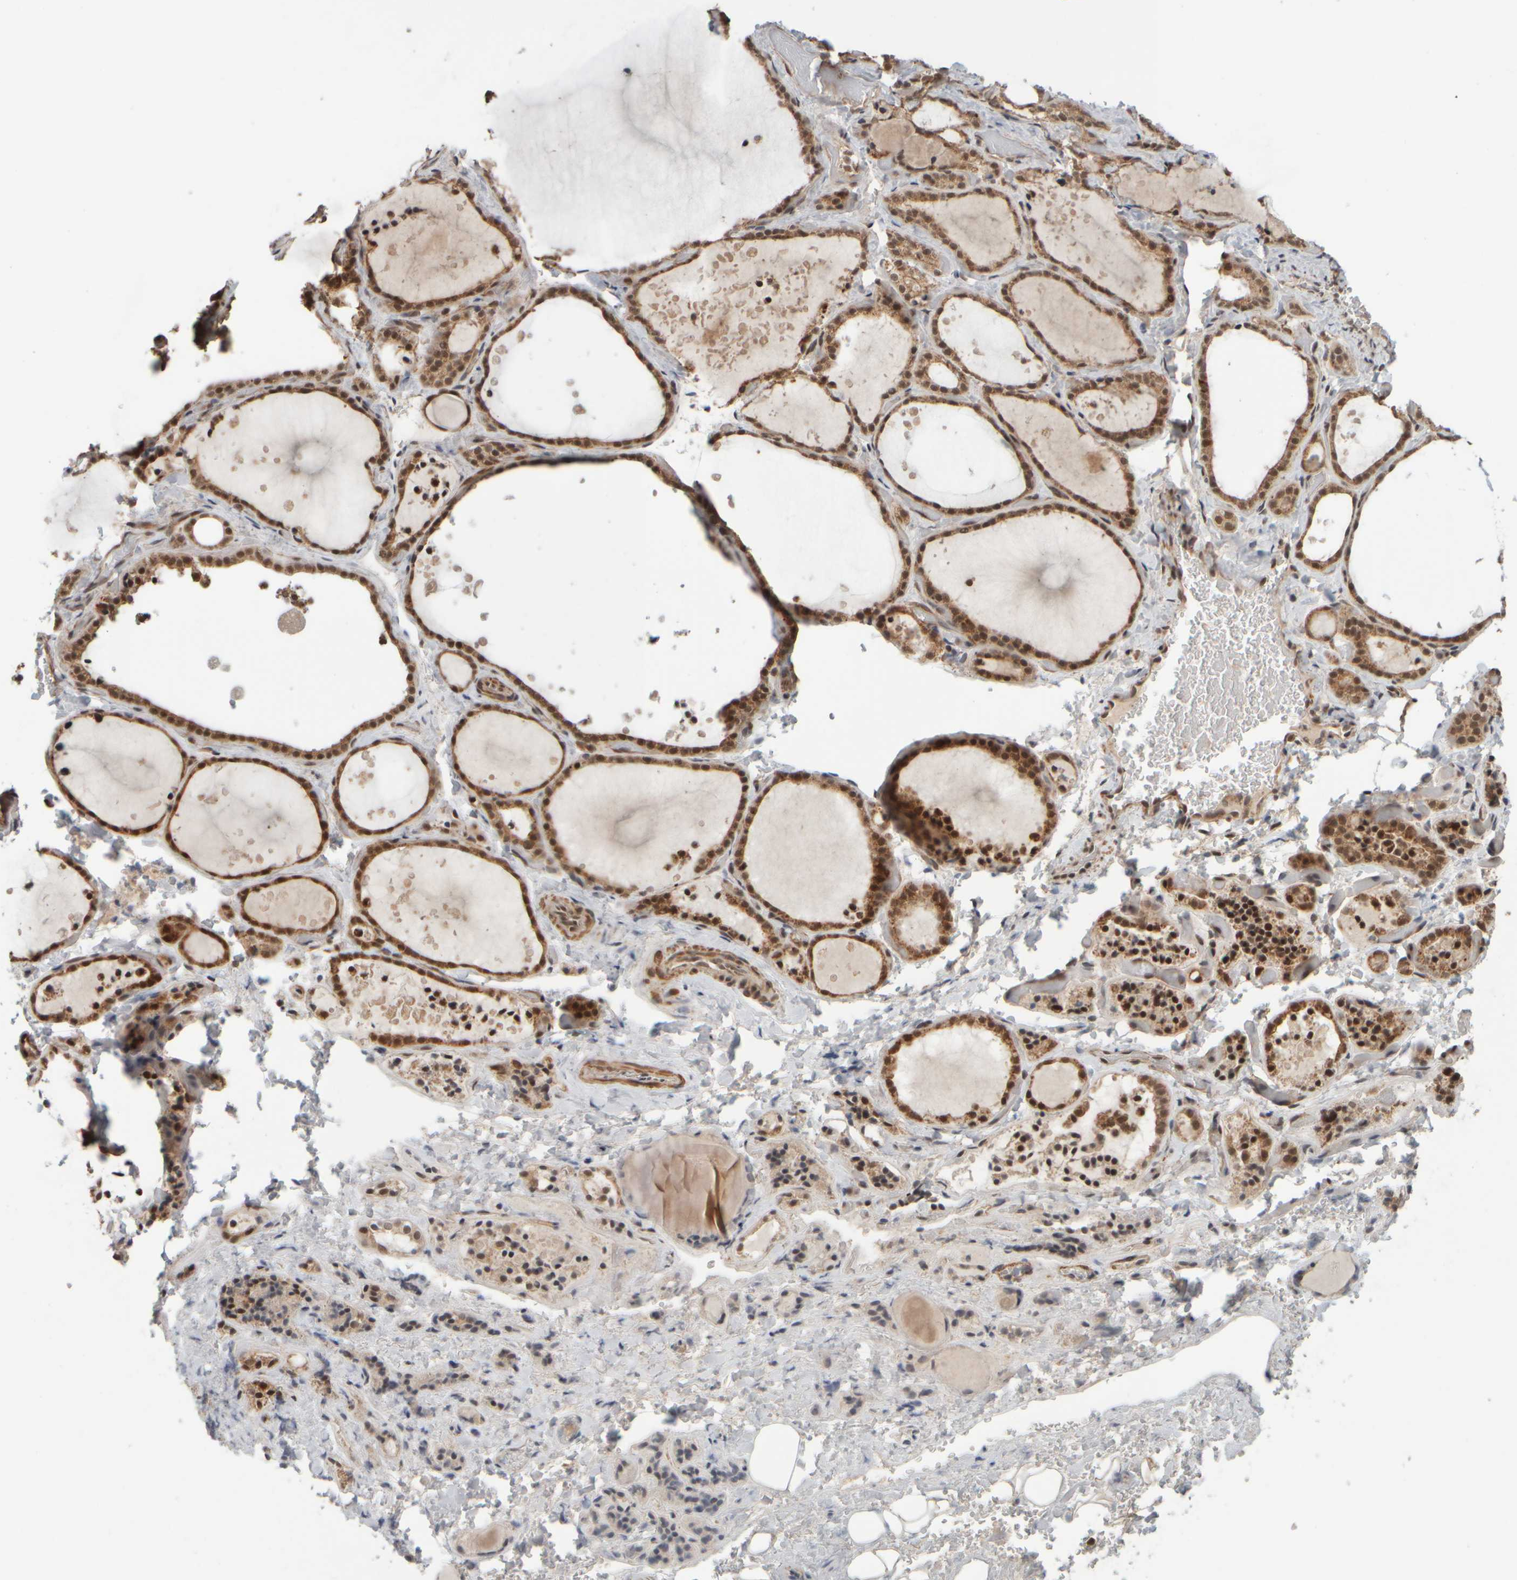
{"staining": {"intensity": "moderate", "quantity": ">75%", "location": "cytoplasmic/membranous,nuclear"}, "tissue": "thyroid gland", "cell_type": "Glandular cells", "image_type": "normal", "snomed": [{"axis": "morphology", "description": "Normal tissue, NOS"}, {"axis": "topography", "description": "Thyroid gland"}], "caption": "The histopathology image exhibits staining of normal thyroid gland, revealing moderate cytoplasmic/membranous,nuclear protein staining (brown color) within glandular cells.", "gene": "SYNRG", "patient": {"sex": "female", "age": 44}}